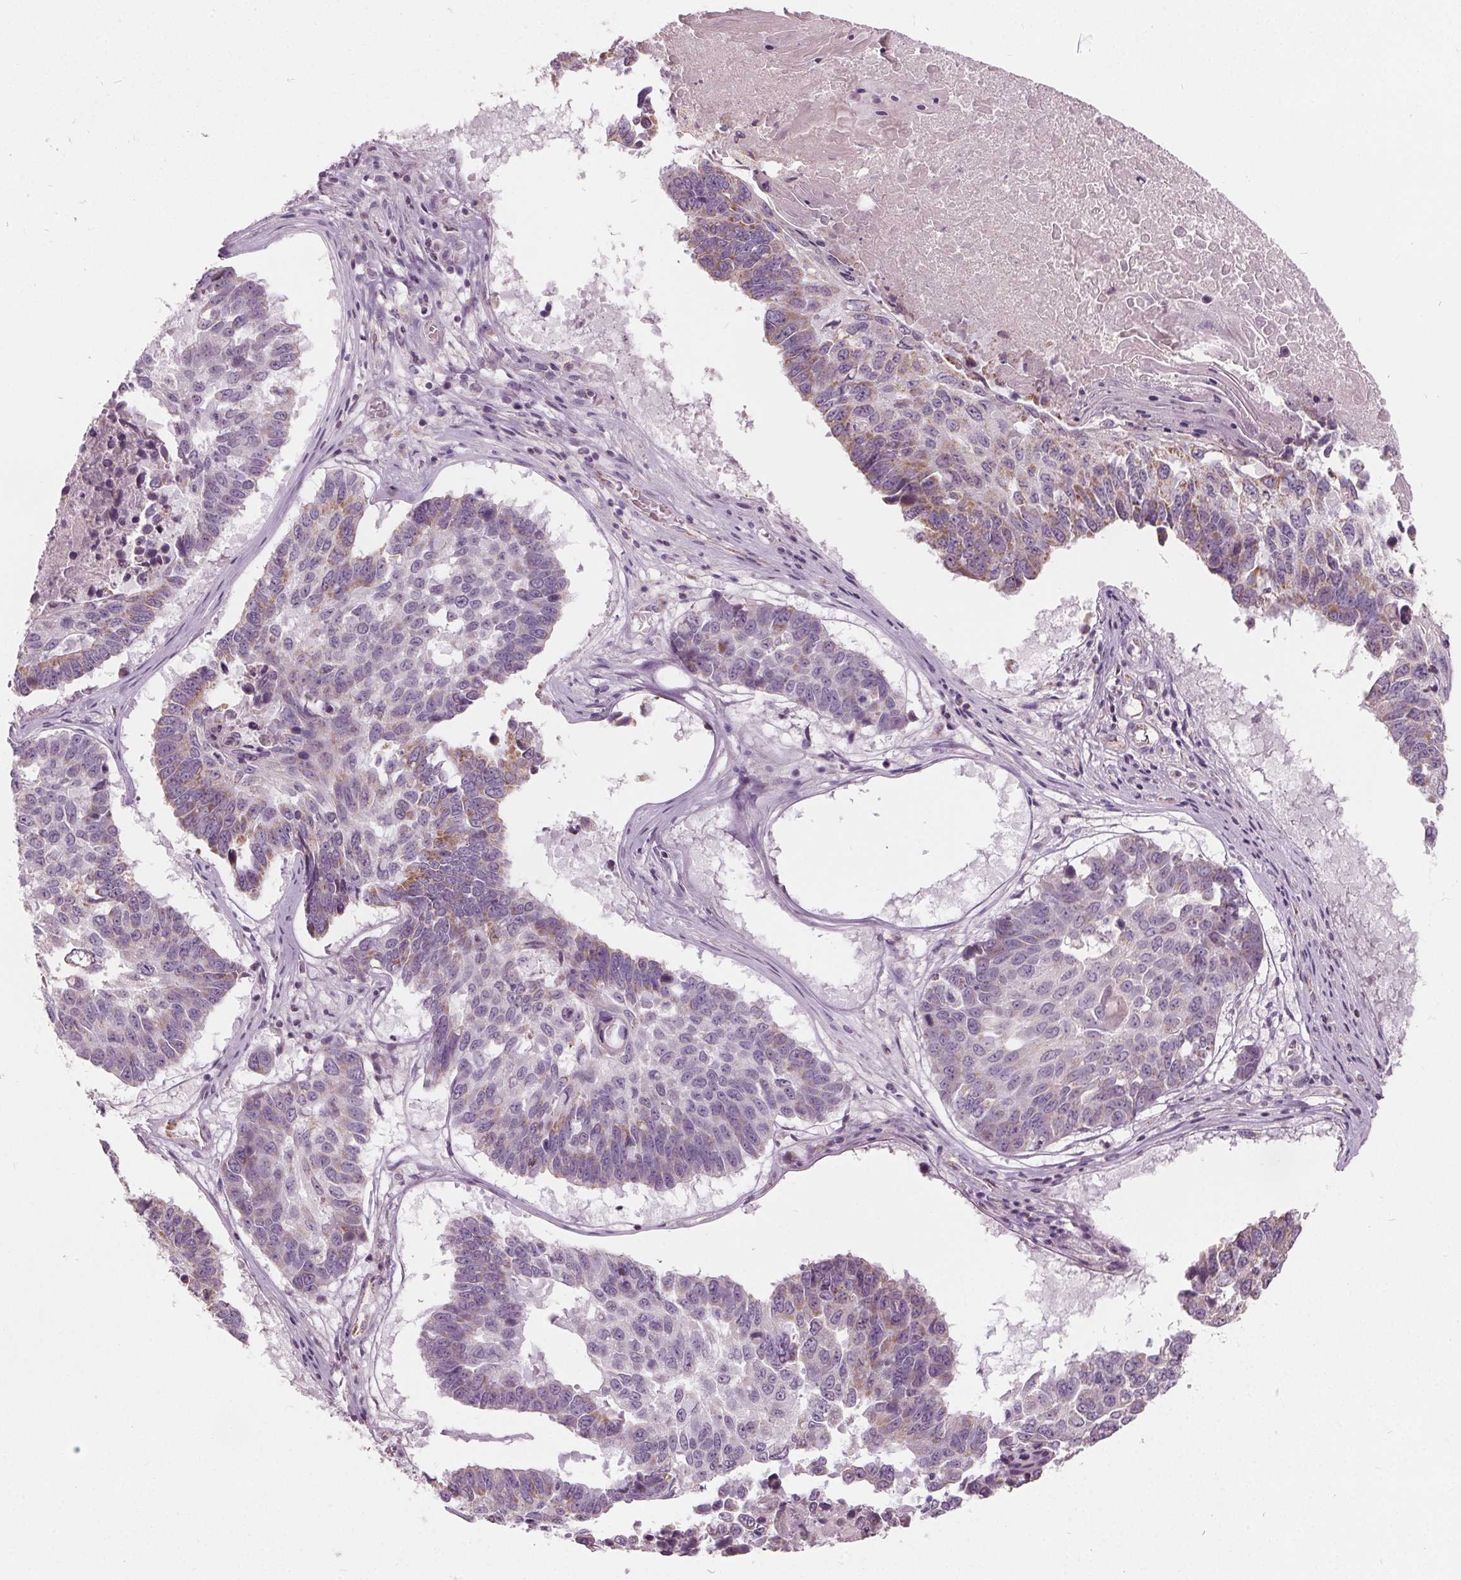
{"staining": {"intensity": "weak", "quantity": "<25%", "location": "cytoplasmic/membranous"}, "tissue": "lung cancer", "cell_type": "Tumor cells", "image_type": "cancer", "snomed": [{"axis": "morphology", "description": "Squamous cell carcinoma, NOS"}, {"axis": "topography", "description": "Lung"}], "caption": "Squamous cell carcinoma (lung) stained for a protein using immunohistochemistry (IHC) exhibits no staining tumor cells.", "gene": "ECI2", "patient": {"sex": "male", "age": 73}}